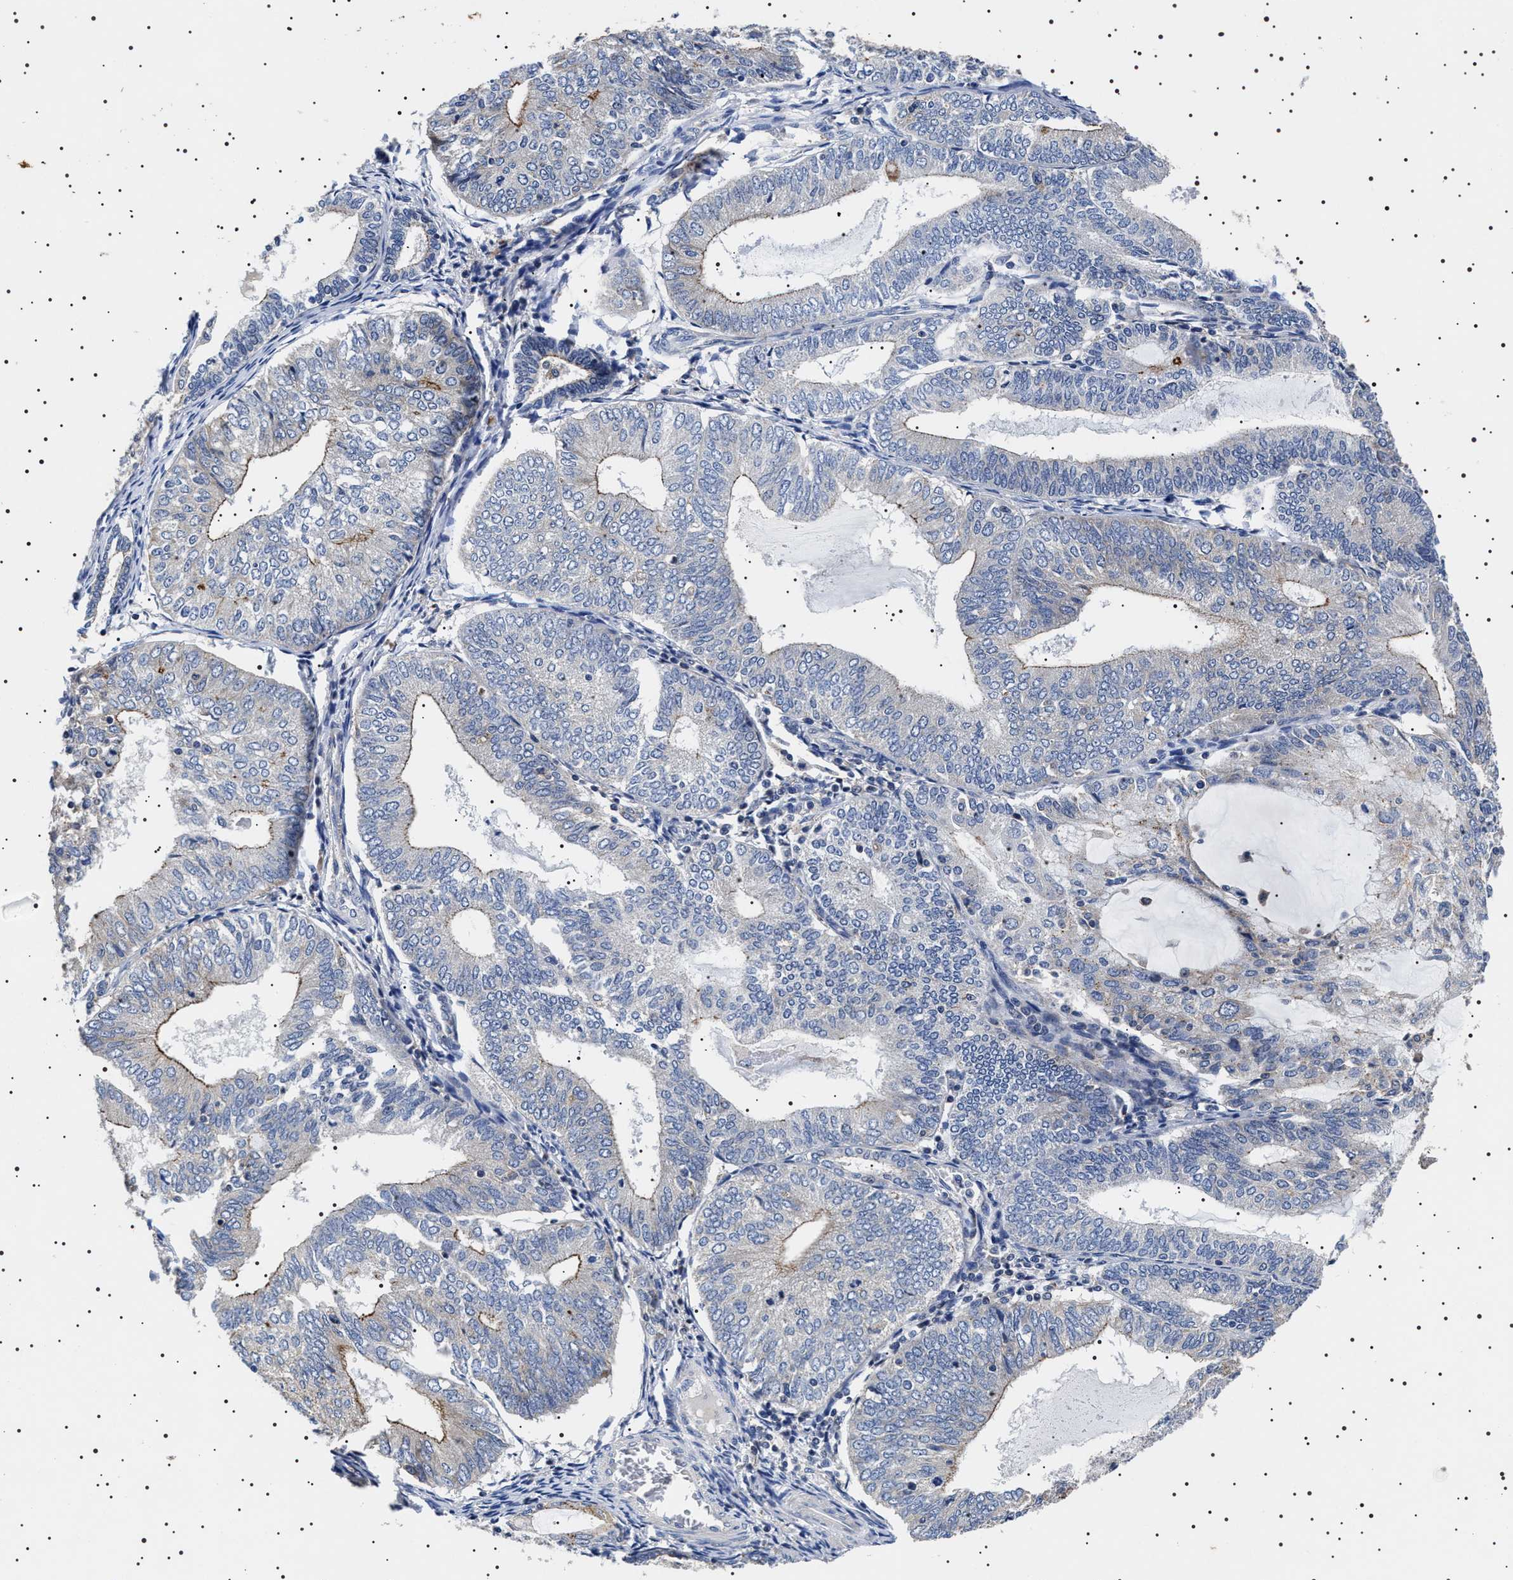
{"staining": {"intensity": "moderate", "quantity": "<25%", "location": "cytoplasmic/membranous"}, "tissue": "endometrial cancer", "cell_type": "Tumor cells", "image_type": "cancer", "snomed": [{"axis": "morphology", "description": "Adenocarcinoma, NOS"}, {"axis": "topography", "description": "Endometrium"}], "caption": "This is an image of immunohistochemistry (IHC) staining of endometrial cancer, which shows moderate positivity in the cytoplasmic/membranous of tumor cells.", "gene": "SLC4A7", "patient": {"sex": "female", "age": 81}}